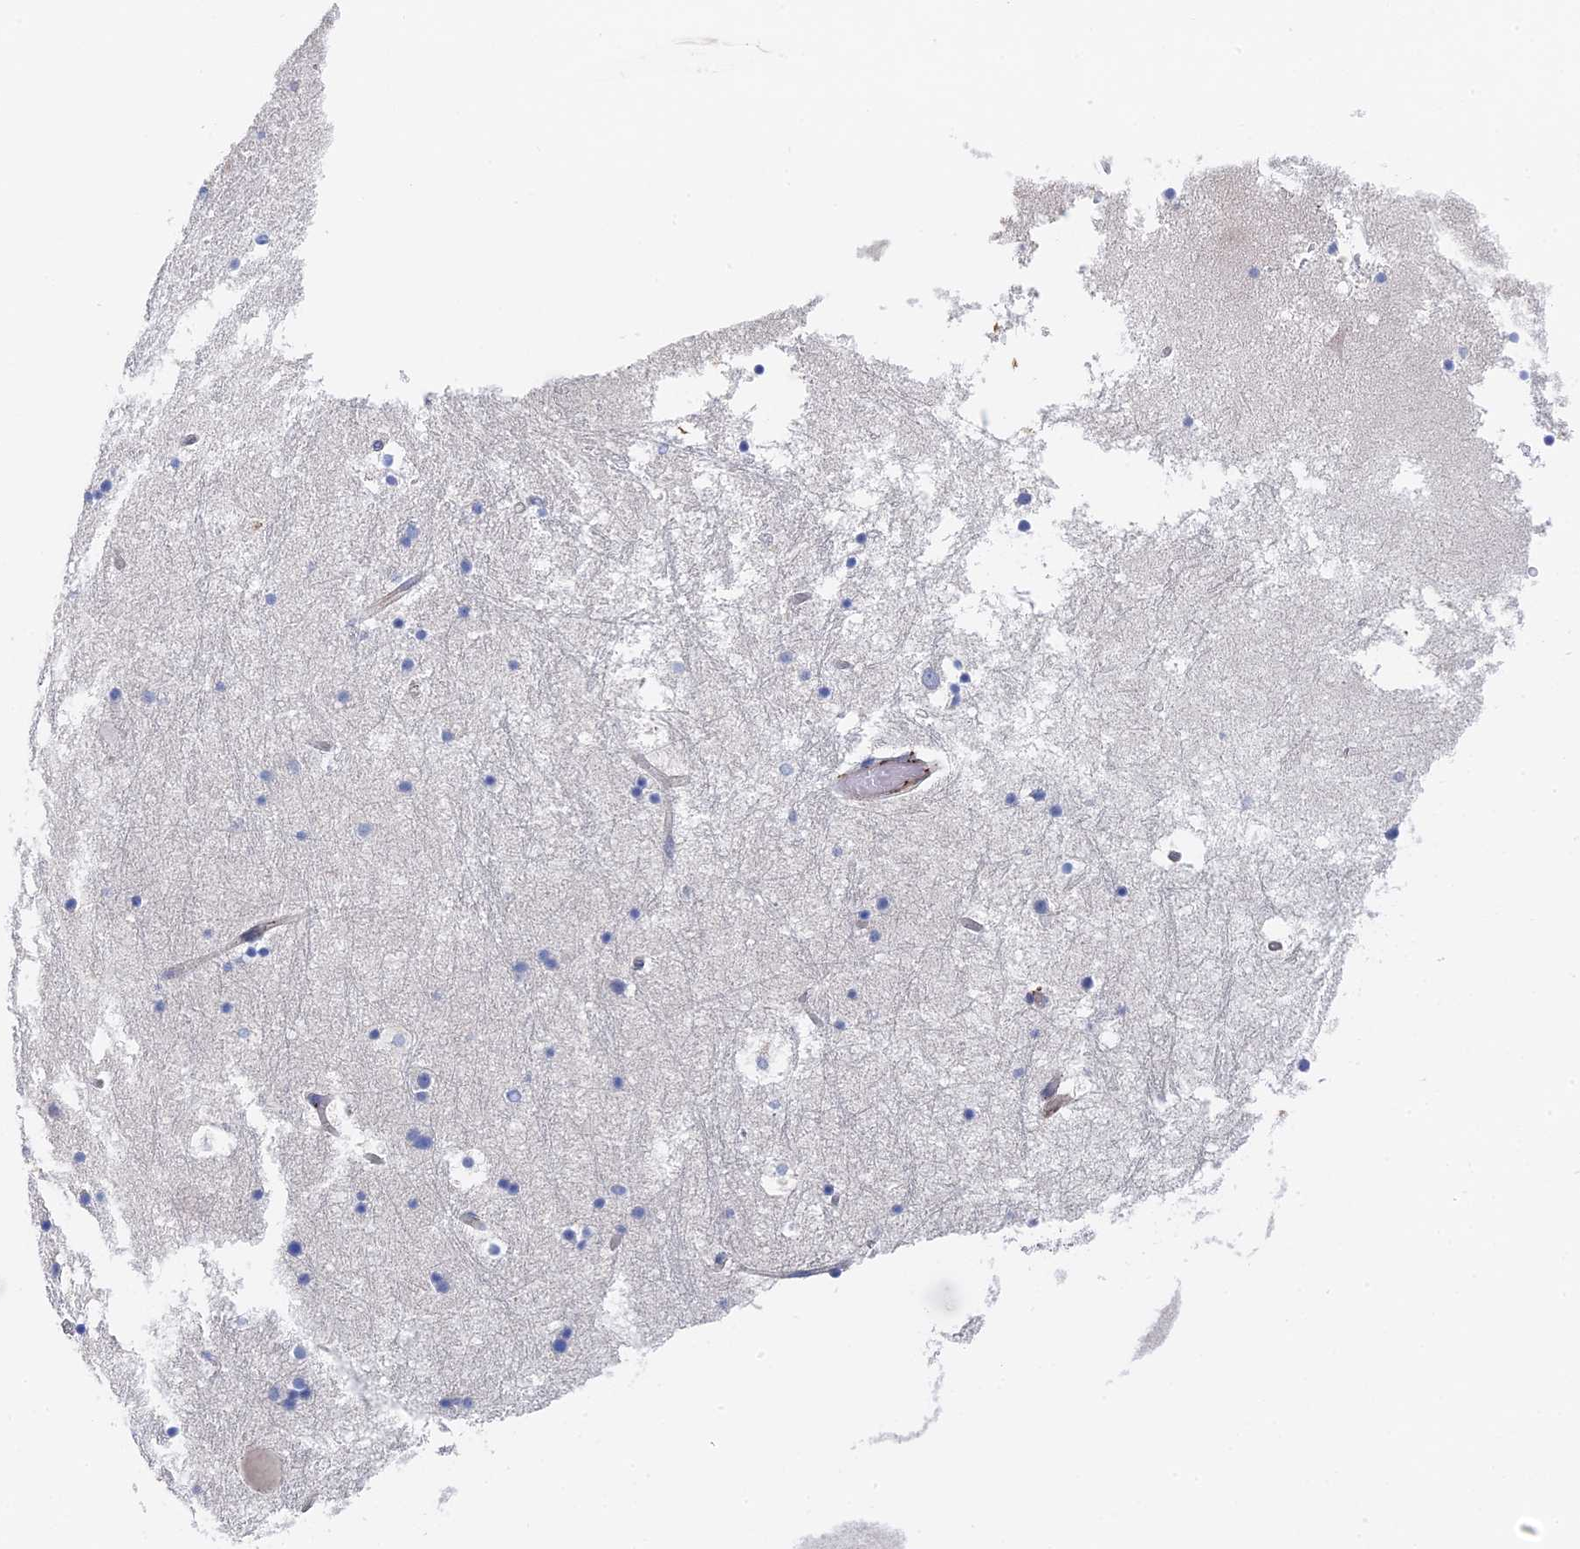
{"staining": {"intensity": "negative", "quantity": "none", "location": "none"}, "tissue": "hippocampus", "cell_type": "Glial cells", "image_type": "normal", "snomed": [{"axis": "morphology", "description": "Normal tissue, NOS"}, {"axis": "topography", "description": "Hippocampus"}], "caption": "Immunohistochemical staining of unremarkable hippocampus reveals no significant positivity in glial cells. (DAB immunohistochemistry (IHC) with hematoxylin counter stain).", "gene": "MTHFSD", "patient": {"sex": "female", "age": 52}}